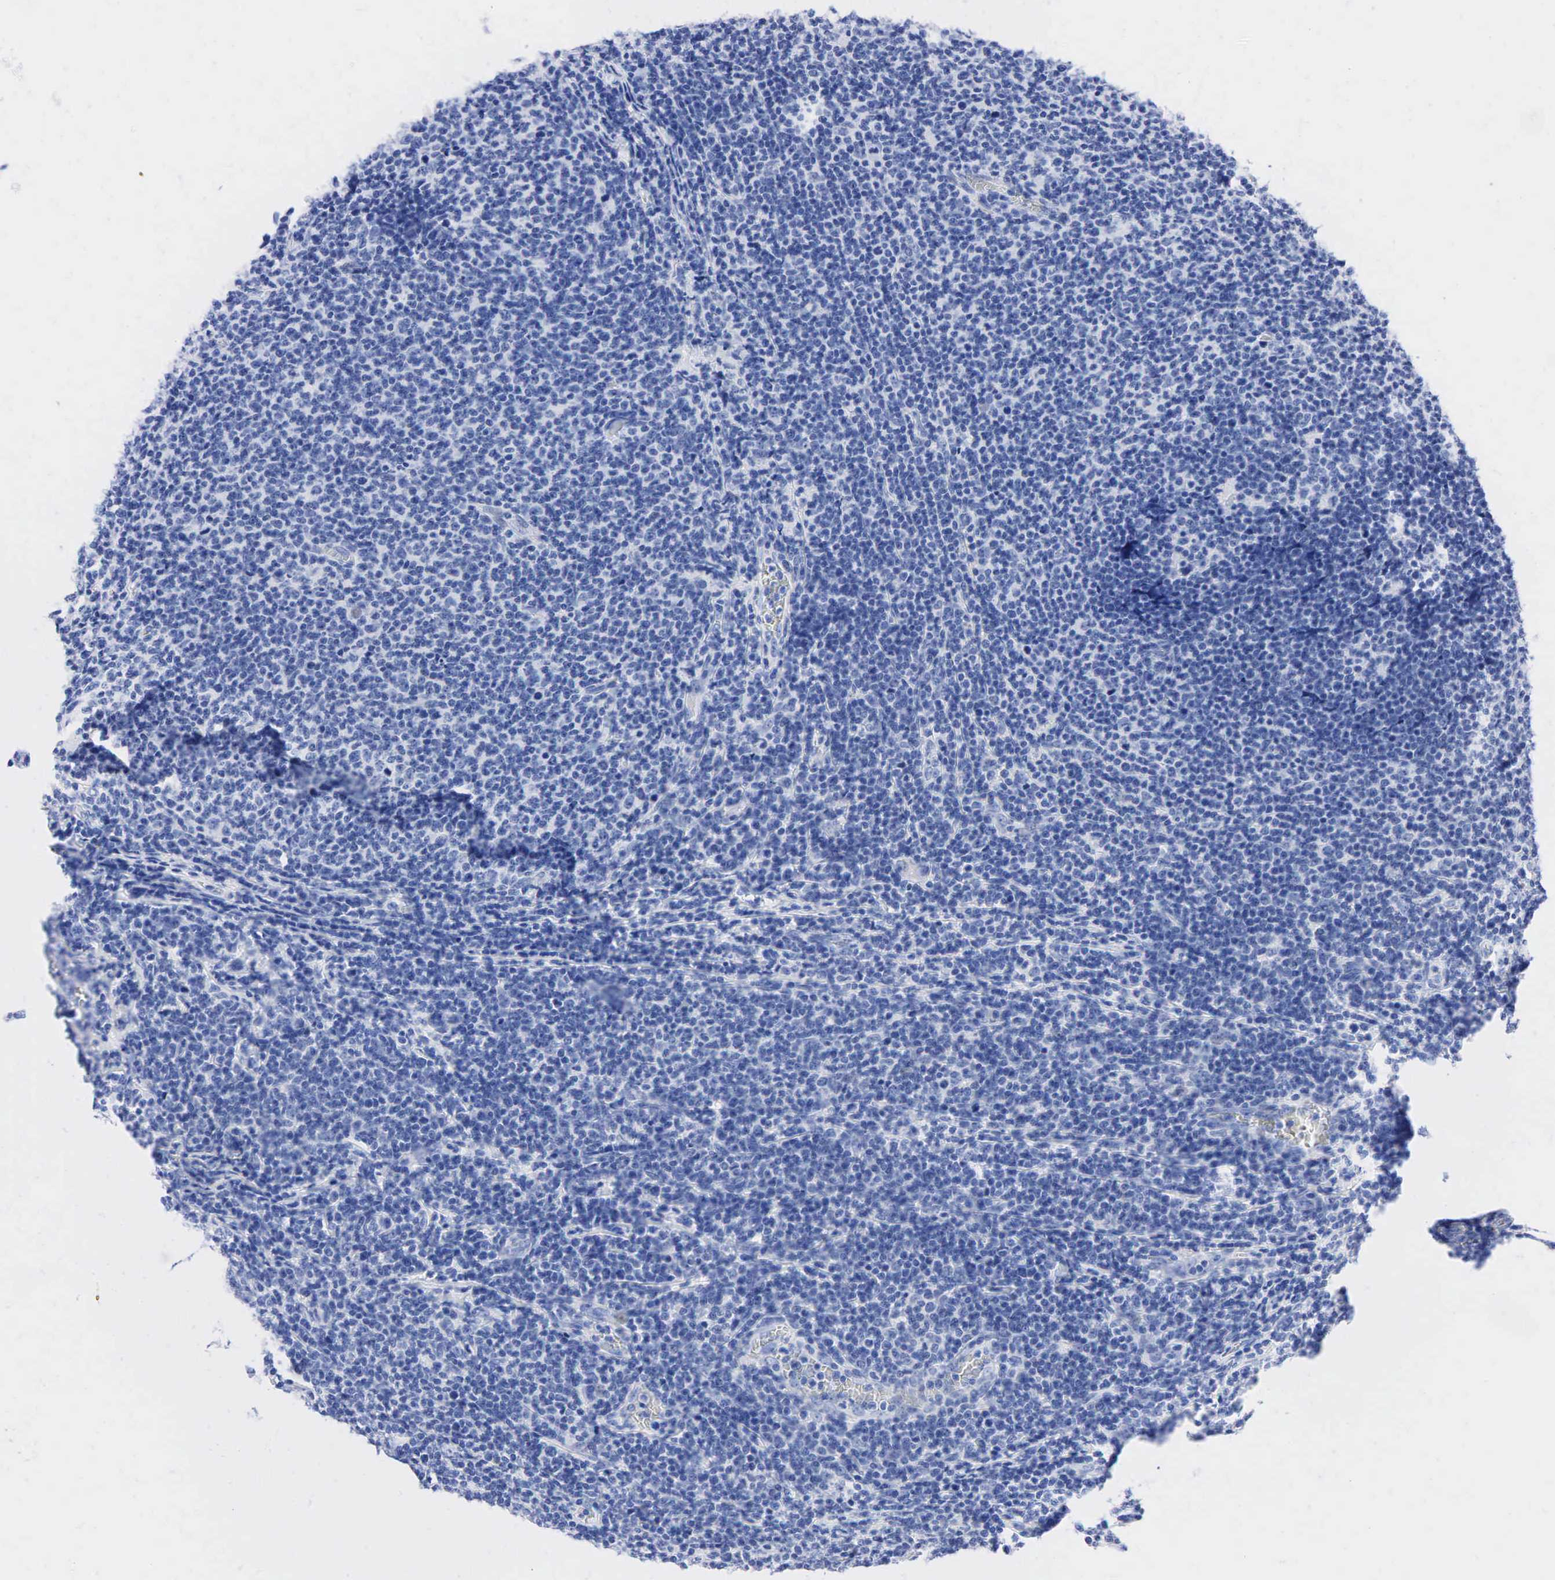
{"staining": {"intensity": "negative", "quantity": "none", "location": "none"}, "tissue": "lymphoma", "cell_type": "Tumor cells", "image_type": "cancer", "snomed": [{"axis": "morphology", "description": "Malignant lymphoma, non-Hodgkin's type, Low grade"}, {"axis": "topography", "description": "Lymph node"}], "caption": "Low-grade malignant lymphoma, non-Hodgkin's type was stained to show a protein in brown. There is no significant positivity in tumor cells. (DAB (3,3'-diaminobenzidine) immunohistochemistry, high magnification).", "gene": "NKX2-1", "patient": {"sex": "male", "age": 74}}